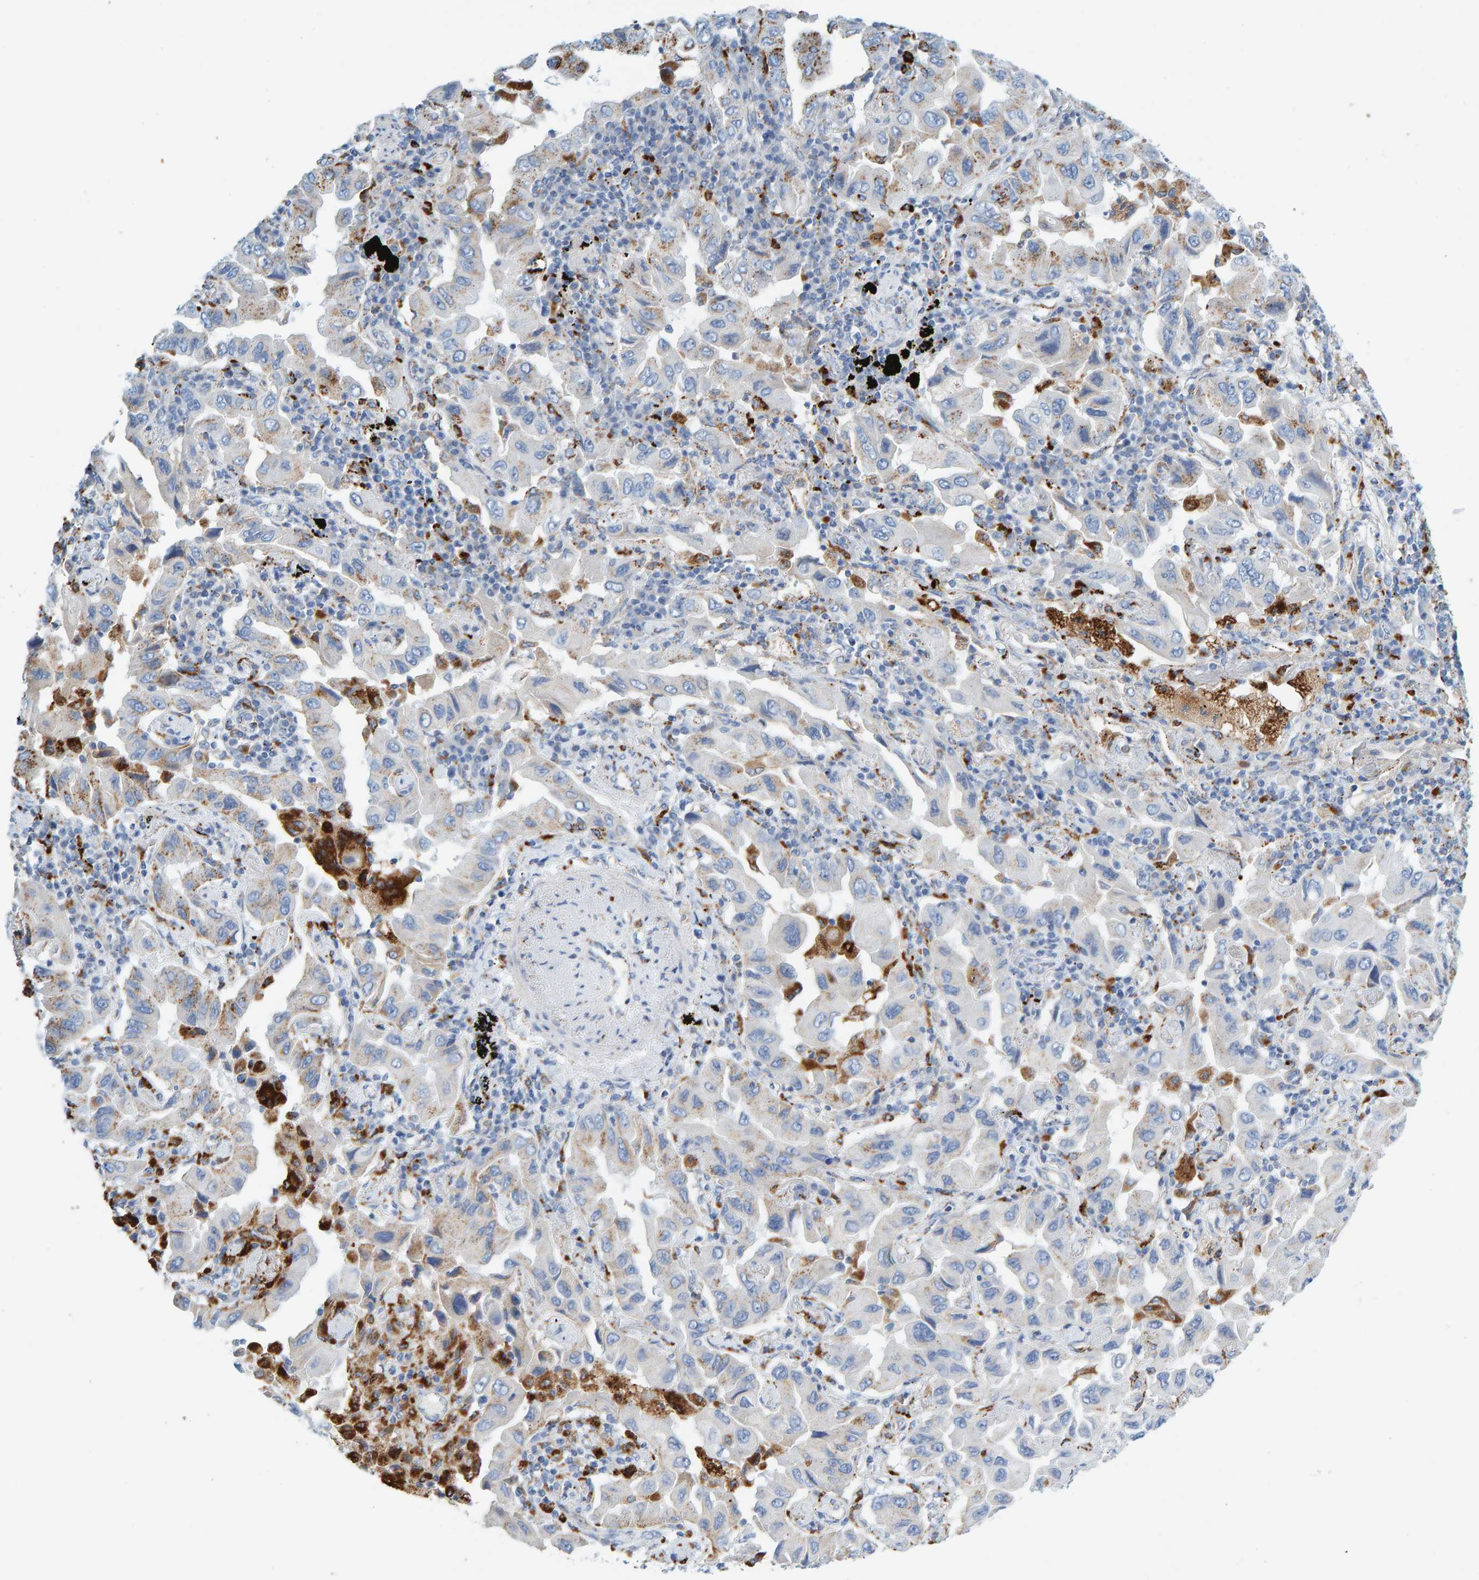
{"staining": {"intensity": "moderate", "quantity": "<25%", "location": "cytoplasmic/membranous"}, "tissue": "lung cancer", "cell_type": "Tumor cells", "image_type": "cancer", "snomed": [{"axis": "morphology", "description": "Adenocarcinoma, NOS"}, {"axis": "topography", "description": "Lung"}], "caption": "Immunohistochemical staining of human lung cancer exhibits low levels of moderate cytoplasmic/membranous expression in about <25% of tumor cells. The staining is performed using DAB brown chromogen to label protein expression. The nuclei are counter-stained blue using hematoxylin.", "gene": "BIN3", "patient": {"sex": "female", "age": 65}}